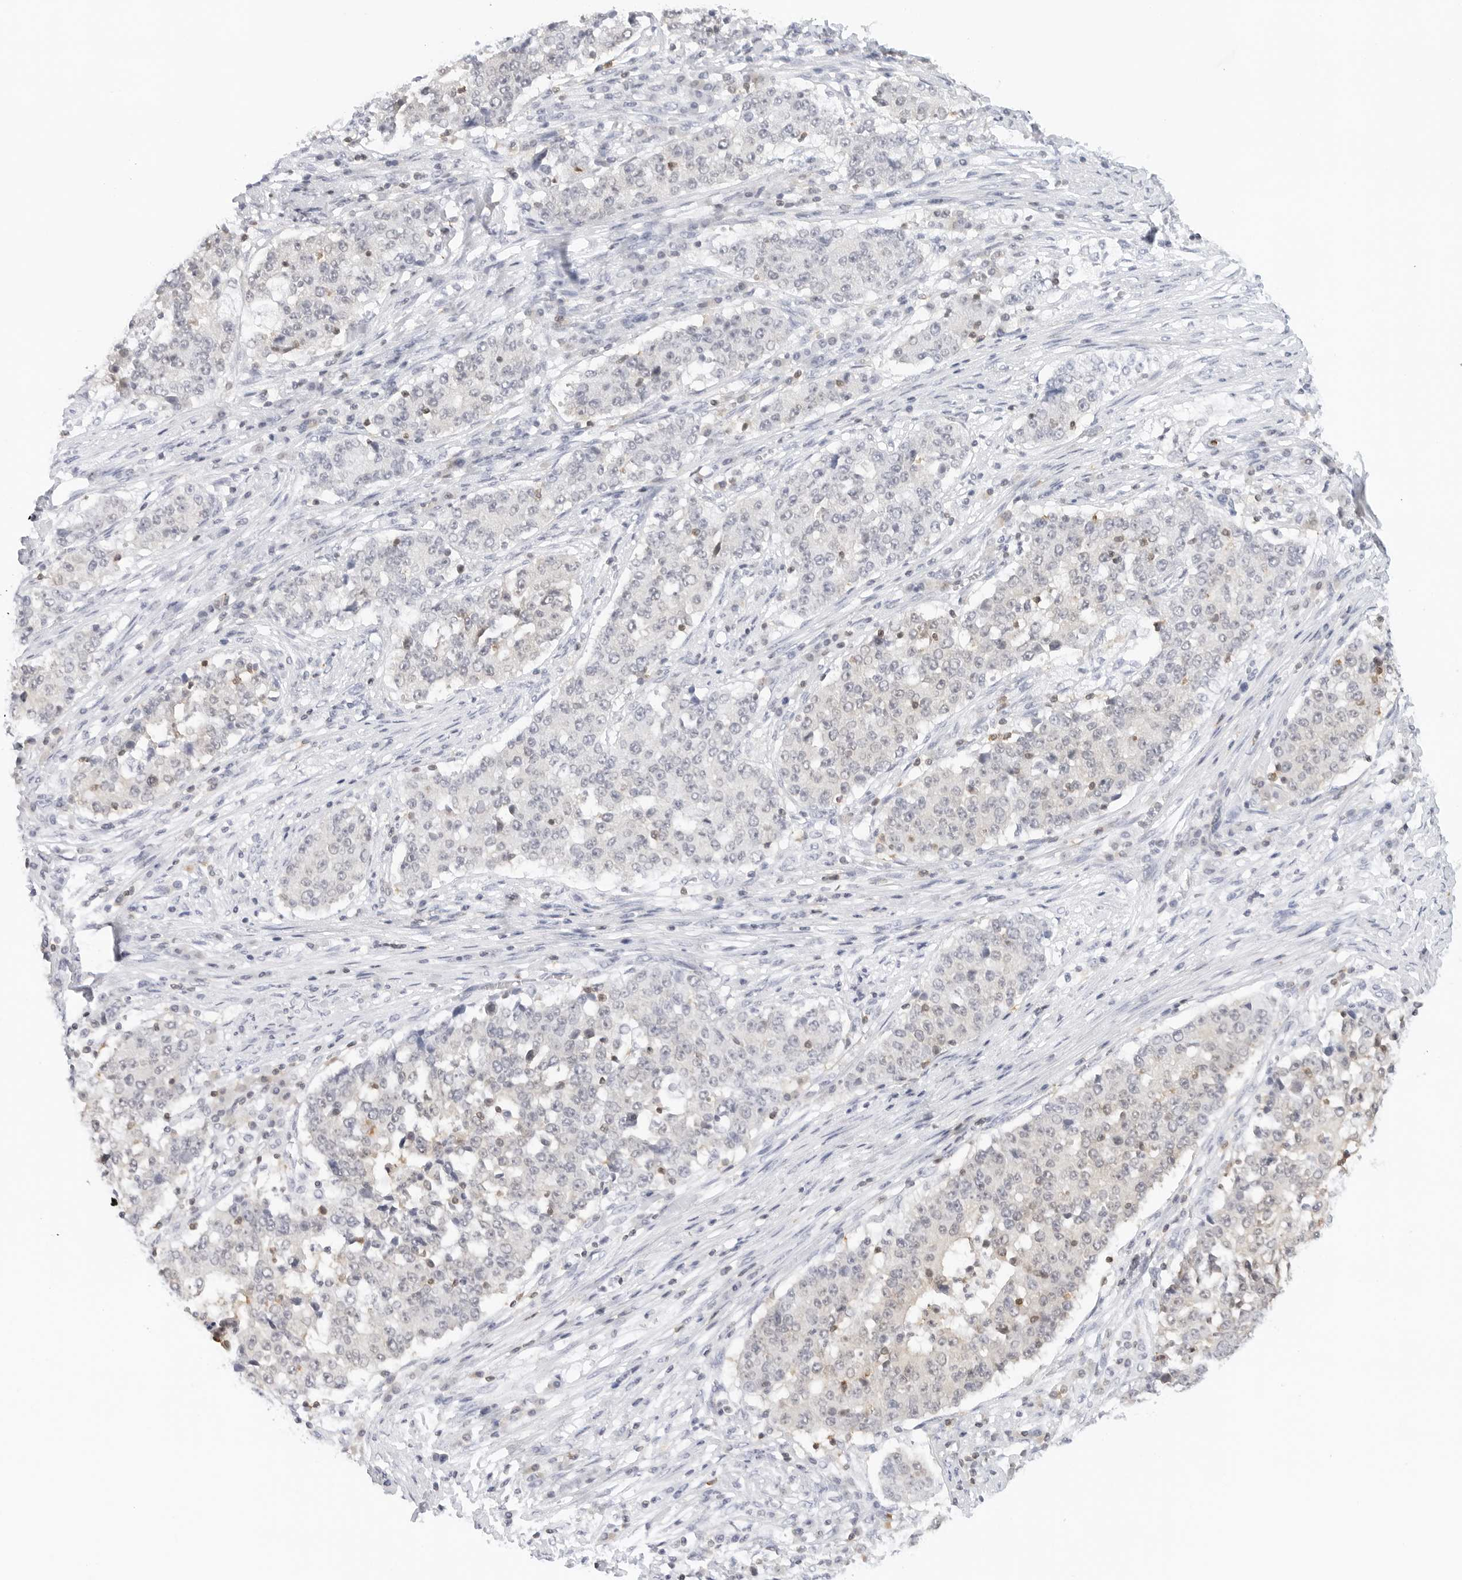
{"staining": {"intensity": "negative", "quantity": "none", "location": "none"}, "tissue": "stomach cancer", "cell_type": "Tumor cells", "image_type": "cancer", "snomed": [{"axis": "morphology", "description": "Adenocarcinoma, NOS"}, {"axis": "topography", "description": "Stomach"}], "caption": "A high-resolution micrograph shows IHC staining of stomach adenocarcinoma, which exhibits no significant staining in tumor cells.", "gene": "SLC9A3R1", "patient": {"sex": "male", "age": 59}}